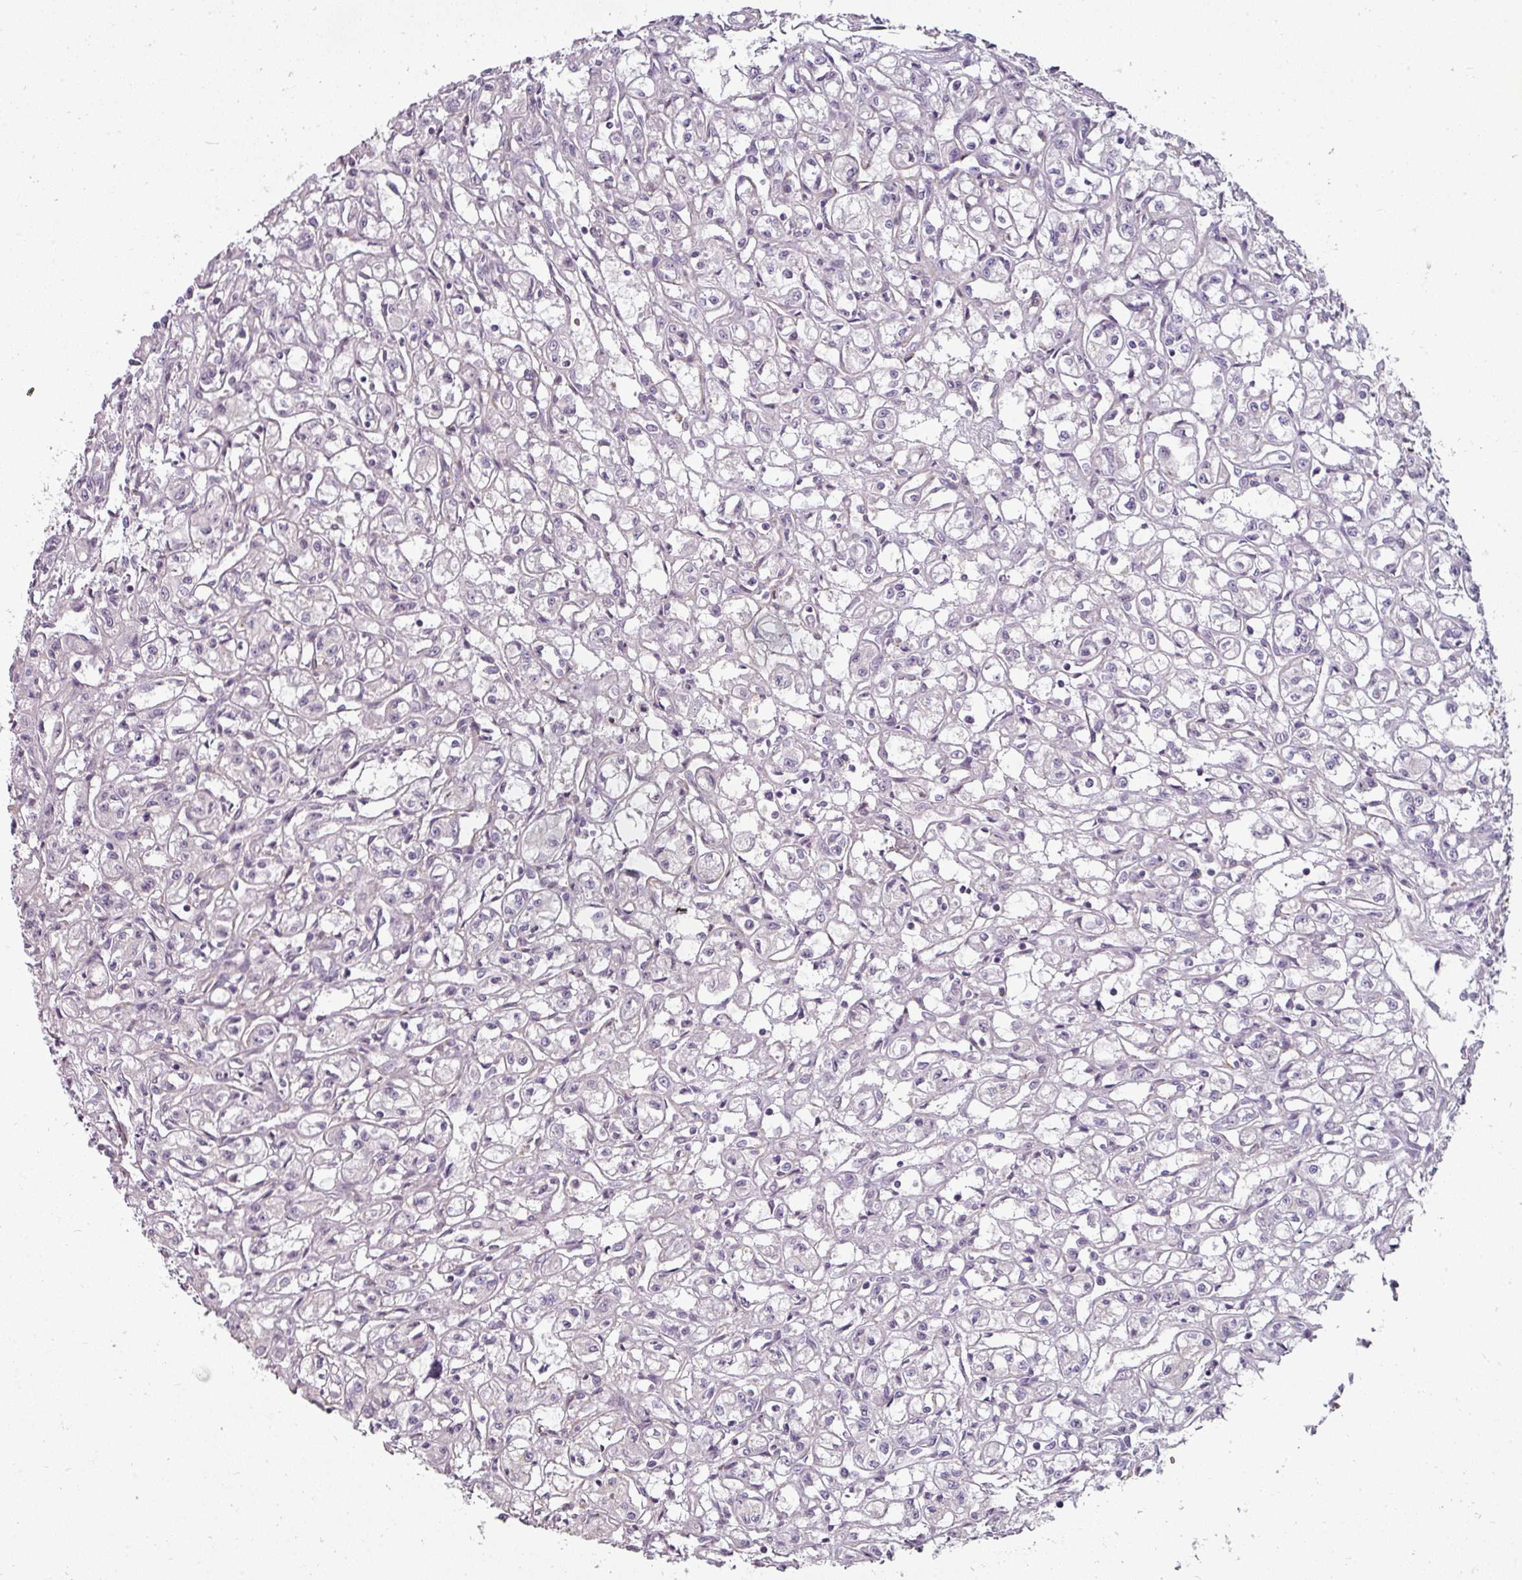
{"staining": {"intensity": "negative", "quantity": "none", "location": "none"}, "tissue": "renal cancer", "cell_type": "Tumor cells", "image_type": "cancer", "snomed": [{"axis": "morphology", "description": "Adenocarcinoma, NOS"}, {"axis": "topography", "description": "Kidney"}], "caption": "Adenocarcinoma (renal) was stained to show a protein in brown. There is no significant expression in tumor cells.", "gene": "ASB1", "patient": {"sex": "male", "age": 56}}